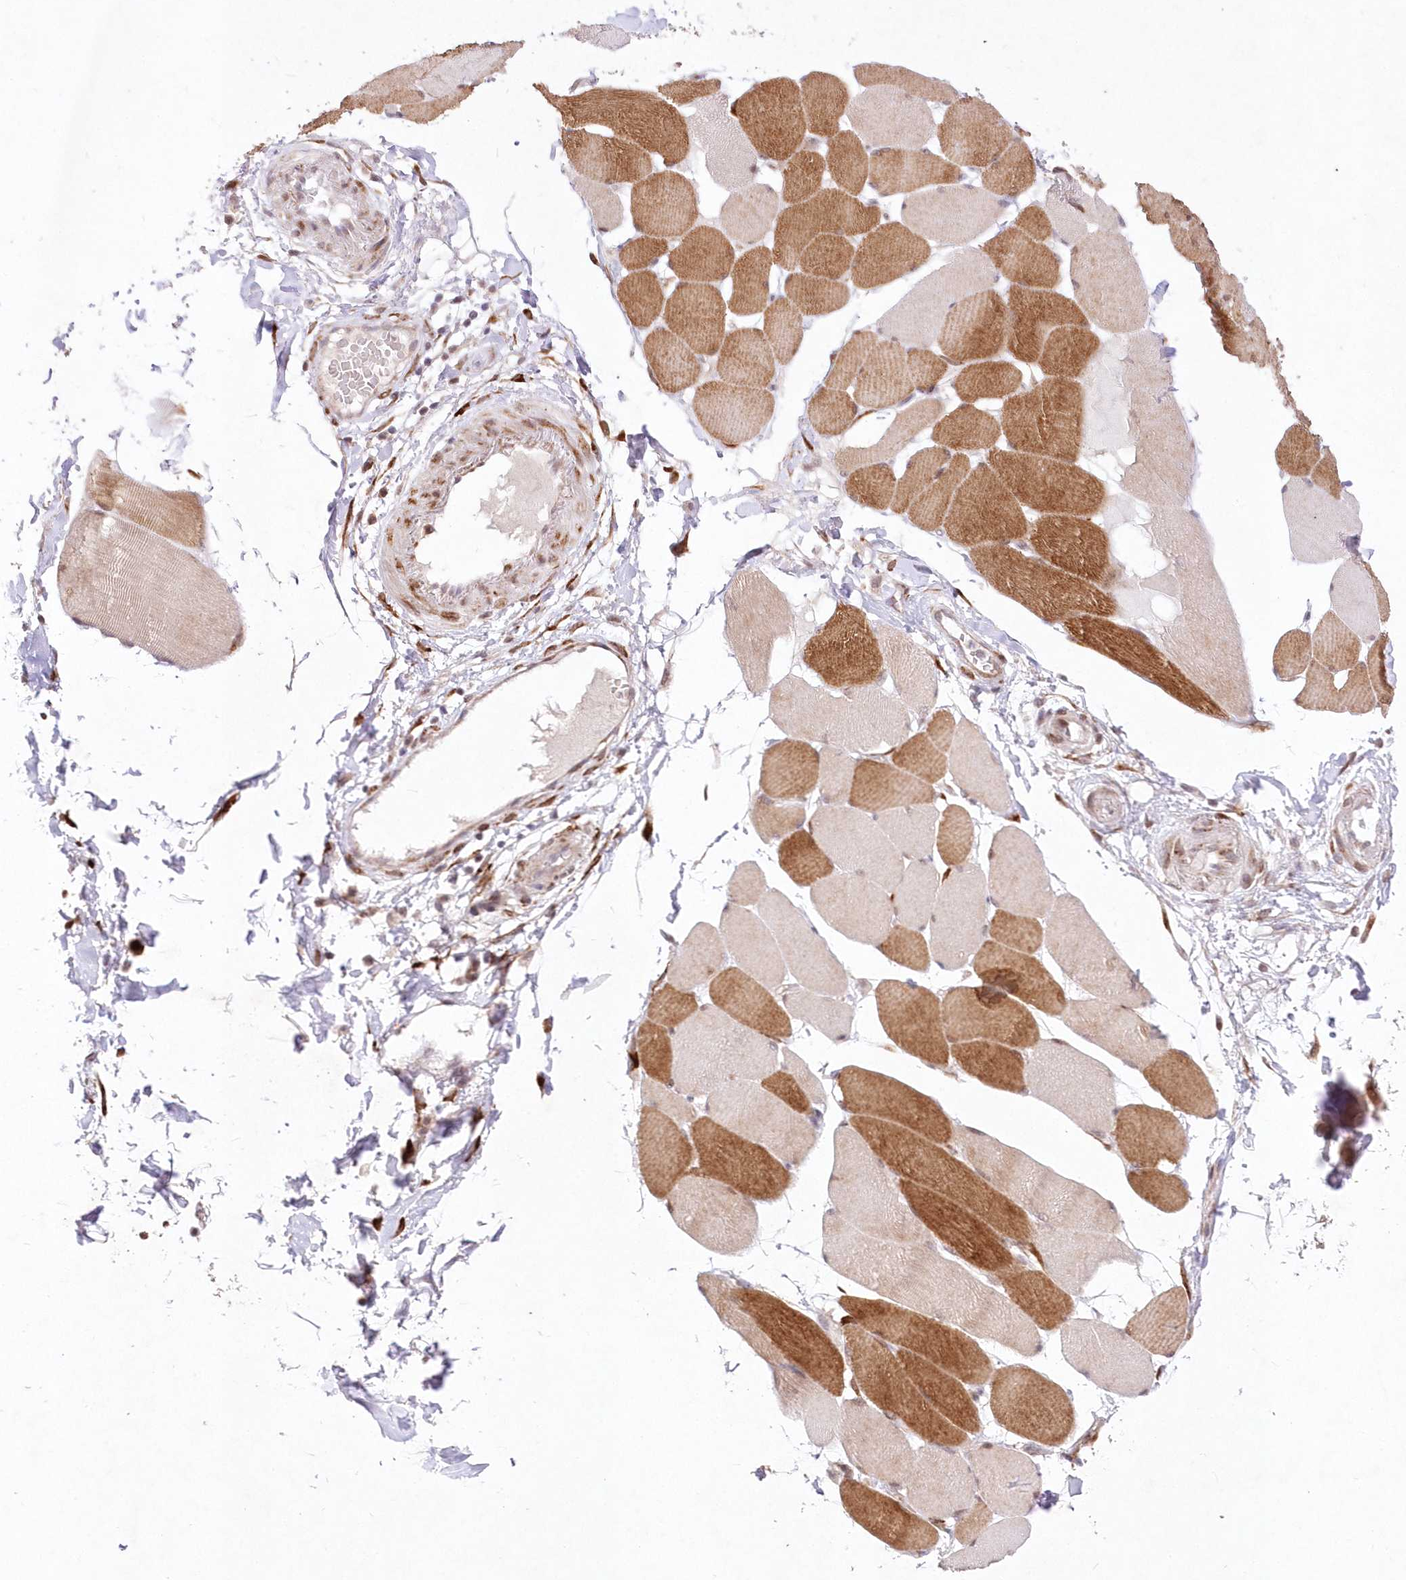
{"staining": {"intensity": "moderate", "quantity": "25%-75%", "location": "cytoplasmic/membranous"}, "tissue": "skeletal muscle", "cell_type": "Myocytes", "image_type": "normal", "snomed": [{"axis": "morphology", "description": "Normal tissue, NOS"}, {"axis": "topography", "description": "Skin"}, {"axis": "topography", "description": "Skeletal muscle"}], "caption": "This histopathology image demonstrates immunohistochemistry staining of unremarkable human skeletal muscle, with medium moderate cytoplasmic/membranous expression in approximately 25%-75% of myocytes.", "gene": "LDB1", "patient": {"sex": "male", "age": 83}}